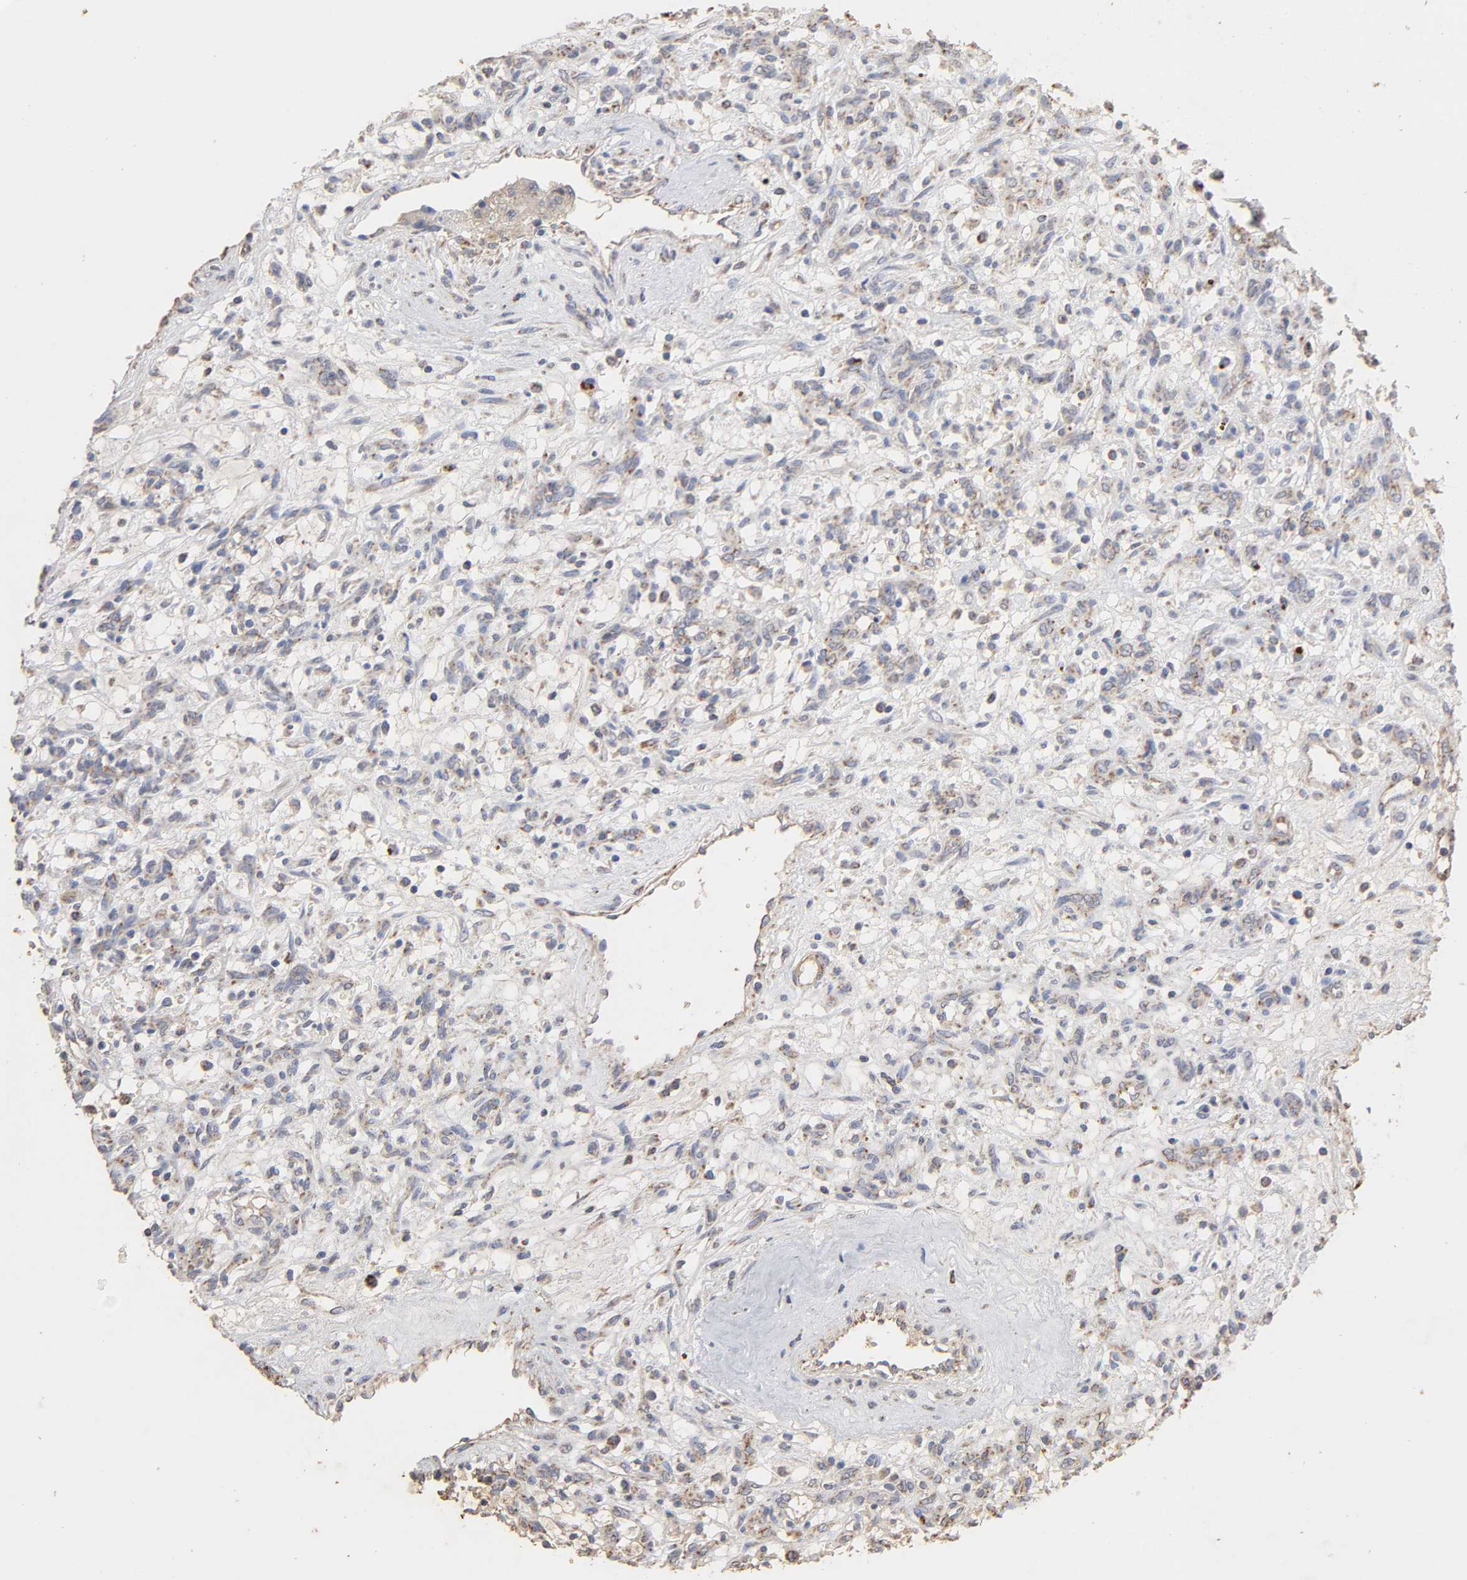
{"staining": {"intensity": "weak", "quantity": "<25%", "location": "cytoplasmic/membranous"}, "tissue": "renal cancer", "cell_type": "Tumor cells", "image_type": "cancer", "snomed": [{"axis": "morphology", "description": "Adenocarcinoma, NOS"}, {"axis": "topography", "description": "Kidney"}], "caption": "There is no significant expression in tumor cells of renal cancer (adenocarcinoma).", "gene": "CYCS", "patient": {"sex": "female", "age": 57}}